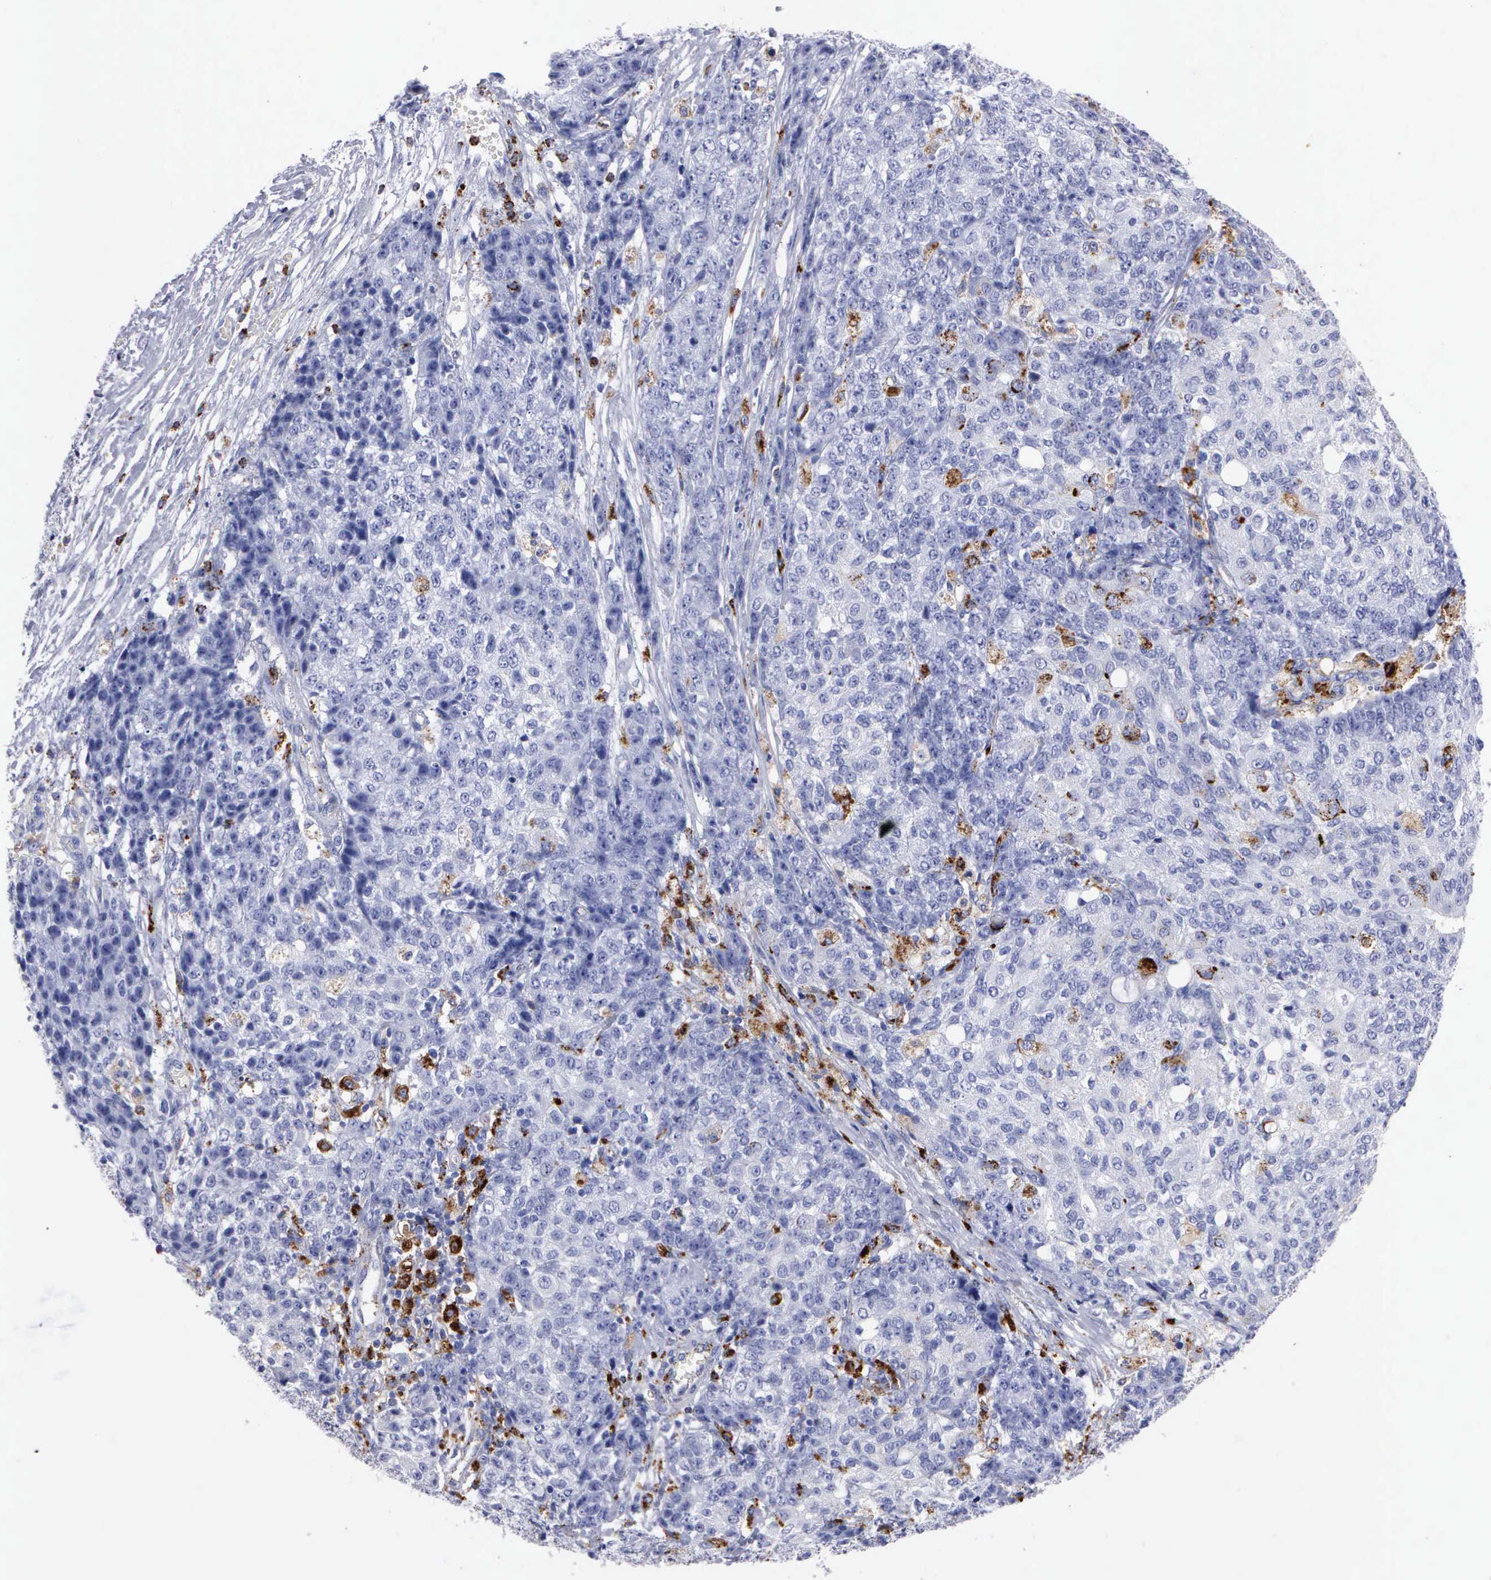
{"staining": {"intensity": "moderate", "quantity": "<25%", "location": "cytoplasmic/membranous"}, "tissue": "ovarian cancer", "cell_type": "Tumor cells", "image_type": "cancer", "snomed": [{"axis": "morphology", "description": "Carcinoma, endometroid"}, {"axis": "topography", "description": "Ovary"}], "caption": "Protein expression analysis of human endometroid carcinoma (ovarian) reveals moderate cytoplasmic/membranous staining in approximately <25% of tumor cells. The protein of interest is stained brown, and the nuclei are stained in blue (DAB (3,3'-diaminobenzidine) IHC with brightfield microscopy, high magnification).", "gene": "CTSH", "patient": {"sex": "female", "age": 42}}